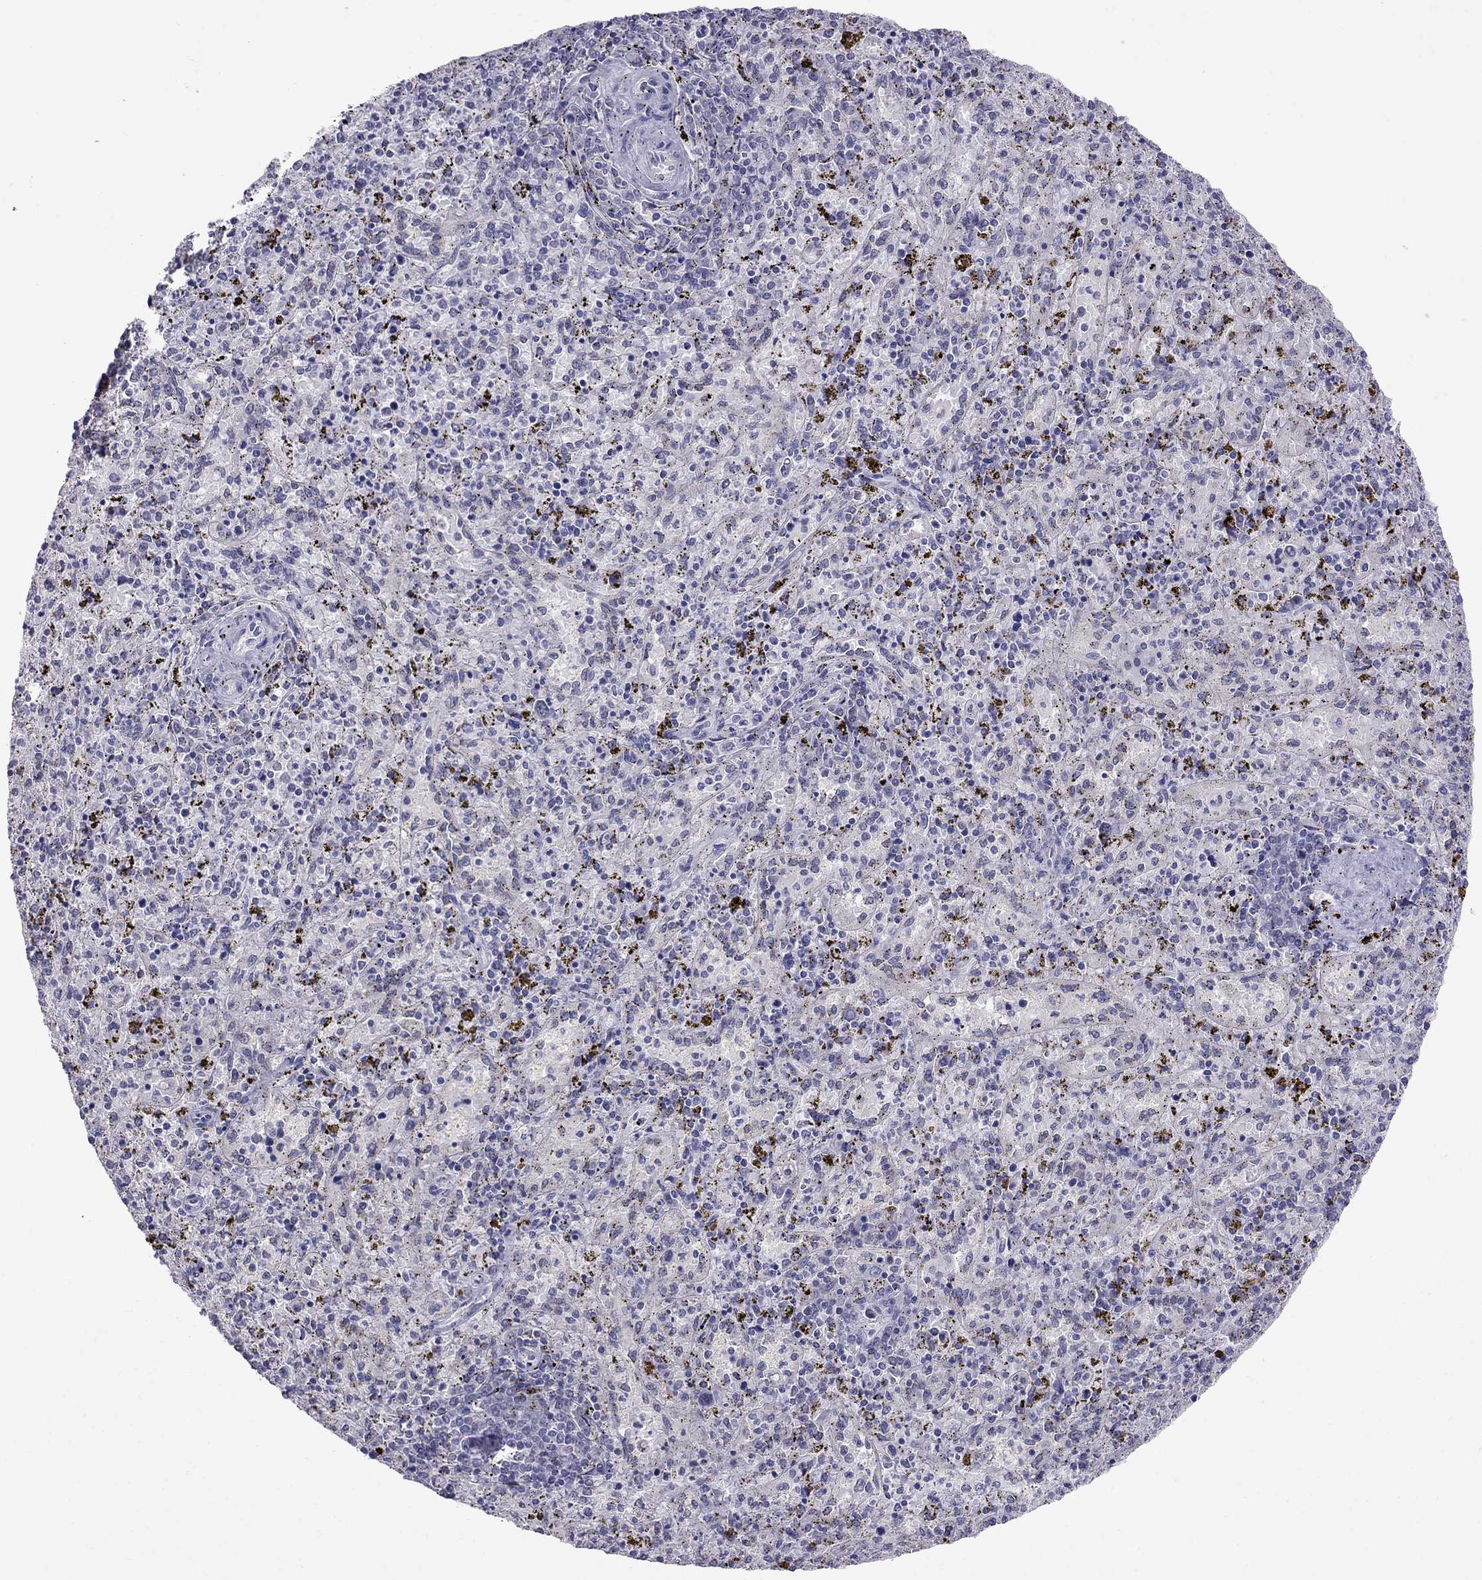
{"staining": {"intensity": "negative", "quantity": "none", "location": "none"}, "tissue": "spleen", "cell_type": "Cells in red pulp", "image_type": "normal", "snomed": [{"axis": "morphology", "description": "Normal tissue, NOS"}, {"axis": "topography", "description": "Spleen"}], "caption": "High magnification brightfield microscopy of benign spleen stained with DAB (3,3'-diaminobenzidine) (brown) and counterstained with hematoxylin (blue): cells in red pulp show no significant staining.", "gene": "MYO3B", "patient": {"sex": "female", "age": 50}}